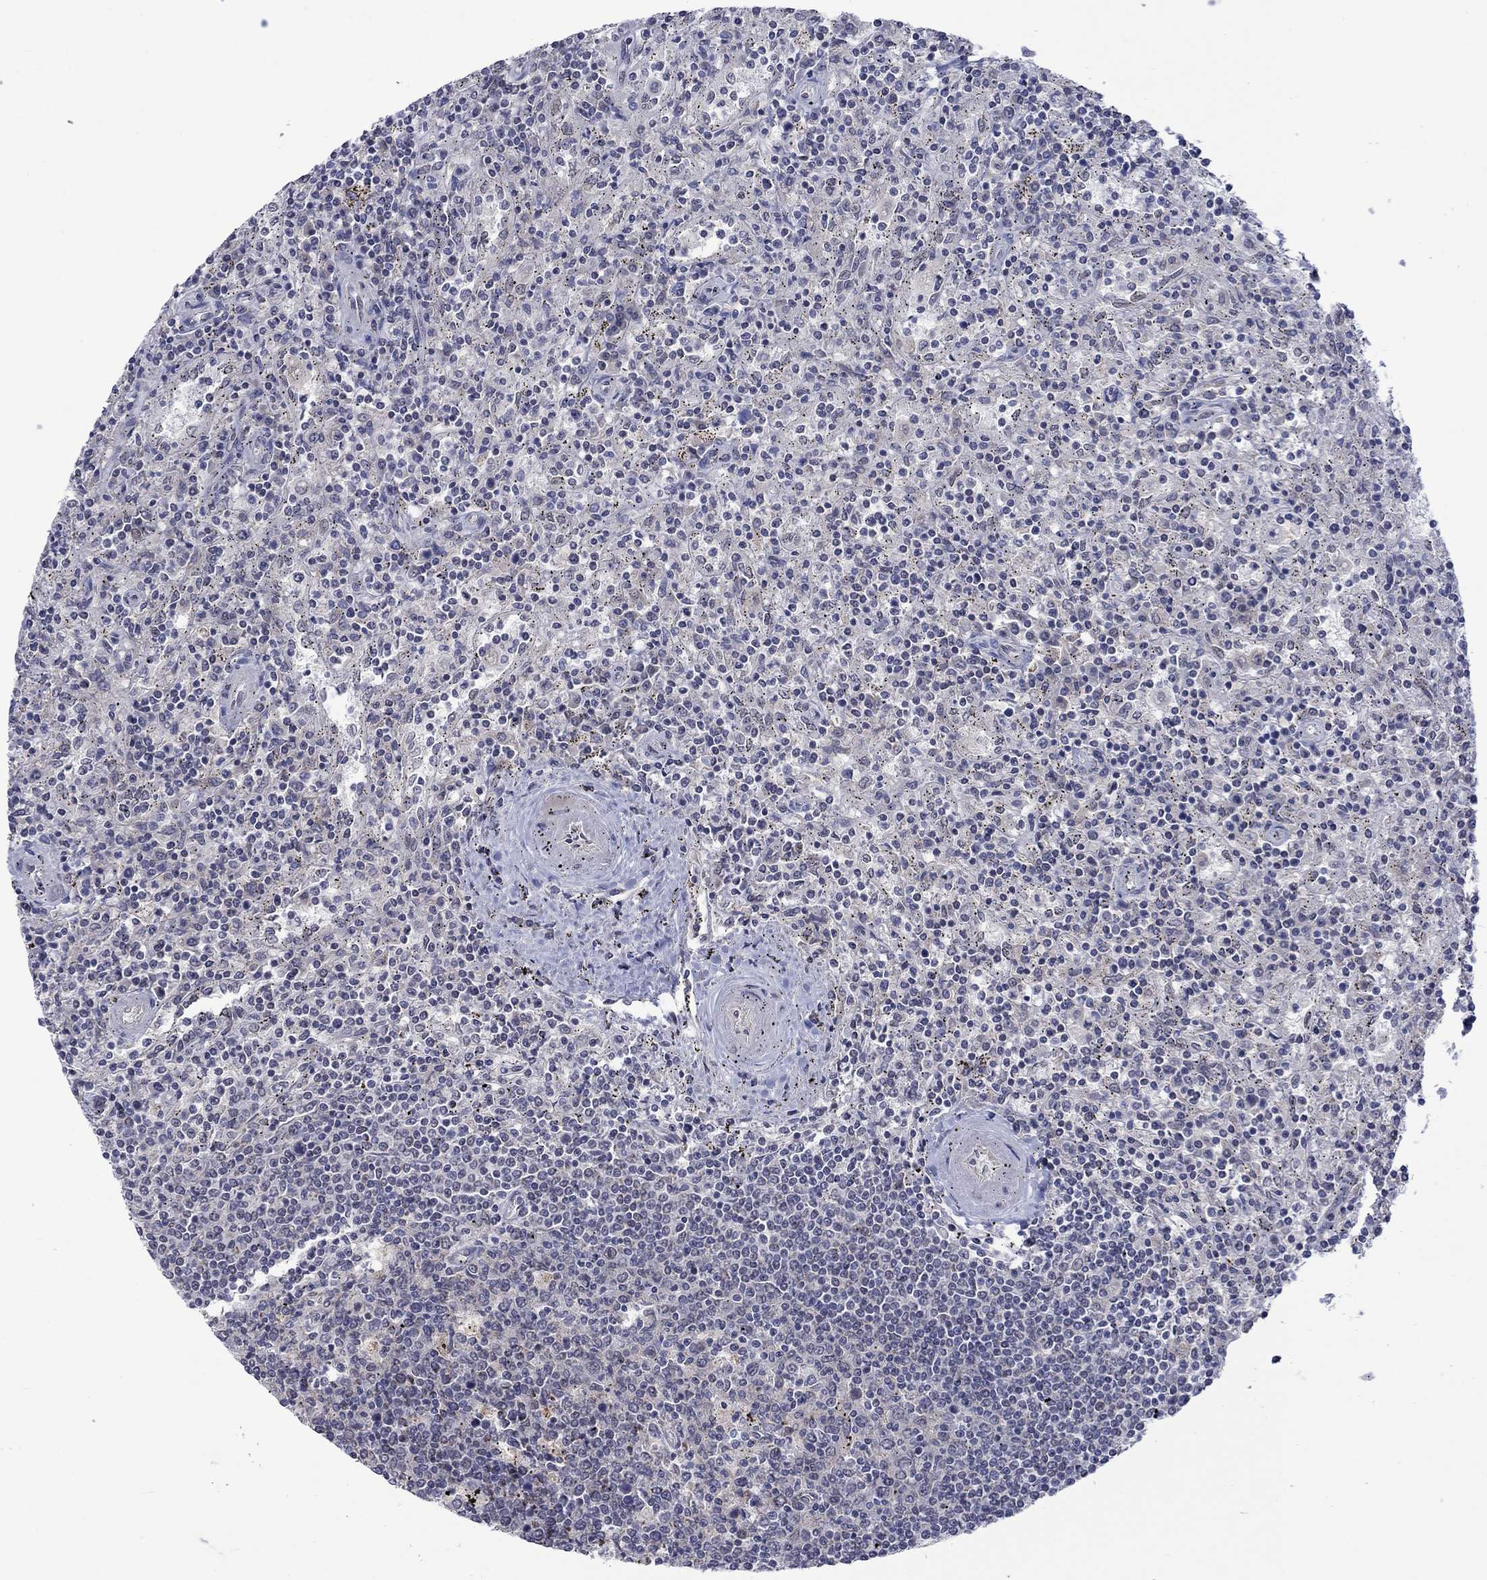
{"staining": {"intensity": "negative", "quantity": "none", "location": "none"}, "tissue": "lymphoma", "cell_type": "Tumor cells", "image_type": "cancer", "snomed": [{"axis": "morphology", "description": "Malignant lymphoma, non-Hodgkin's type, Low grade"}, {"axis": "topography", "description": "Spleen"}], "caption": "Immunohistochemistry (IHC) image of neoplastic tissue: human lymphoma stained with DAB (3,3'-diaminobenzidine) shows no significant protein positivity in tumor cells.", "gene": "KCNJ16", "patient": {"sex": "male", "age": 62}}